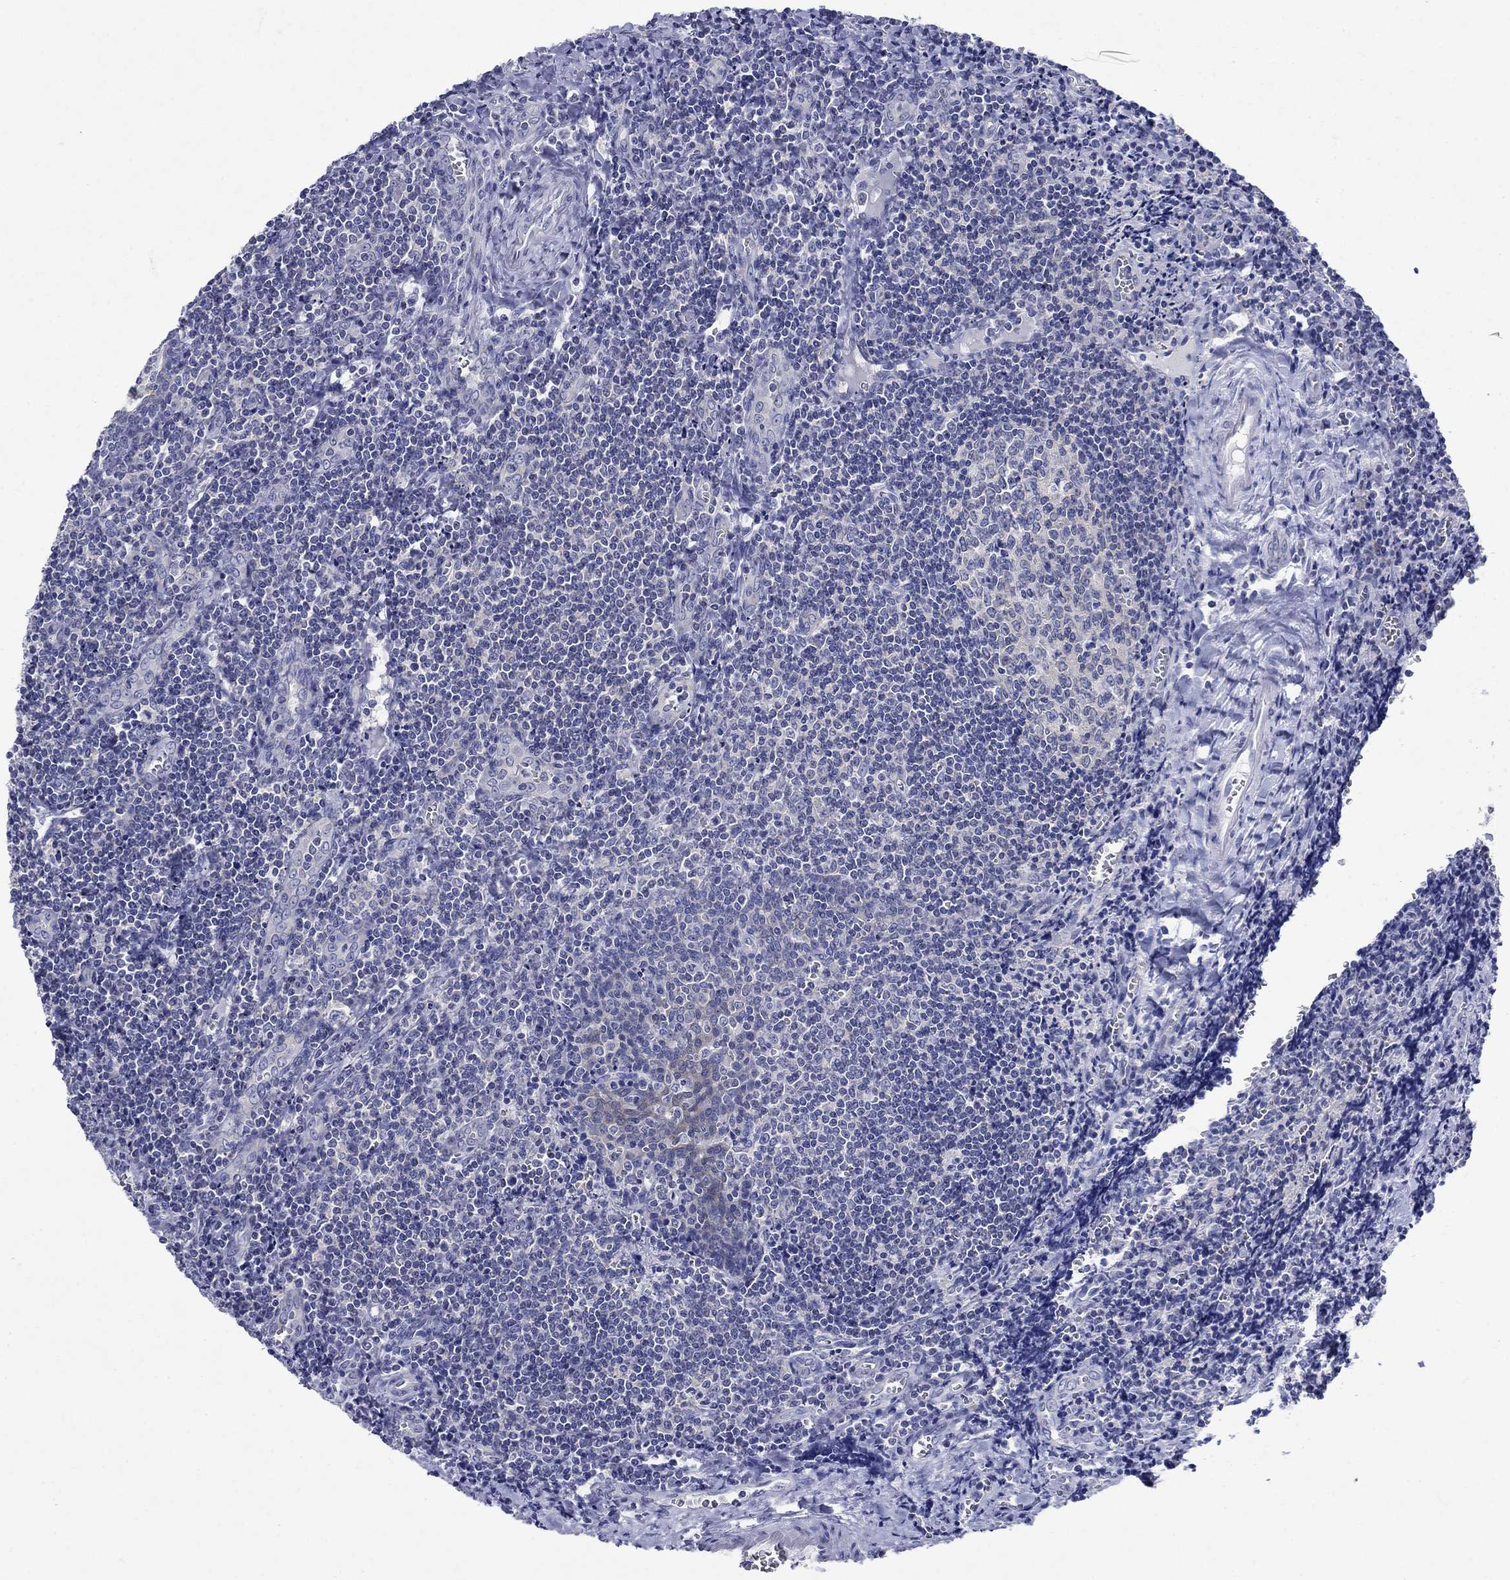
{"staining": {"intensity": "negative", "quantity": "none", "location": "none"}, "tissue": "tonsil", "cell_type": "Germinal center cells", "image_type": "normal", "snomed": [{"axis": "morphology", "description": "Normal tissue, NOS"}, {"axis": "morphology", "description": "Inflammation, NOS"}, {"axis": "topography", "description": "Tonsil"}], "caption": "High power microscopy histopathology image of an immunohistochemistry micrograph of unremarkable tonsil, revealing no significant expression in germinal center cells. (Immunohistochemistry, brightfield microscopy, high magnification).", "gene": "SULT2B1", "patient": {"sex": "female", "age": 31}}